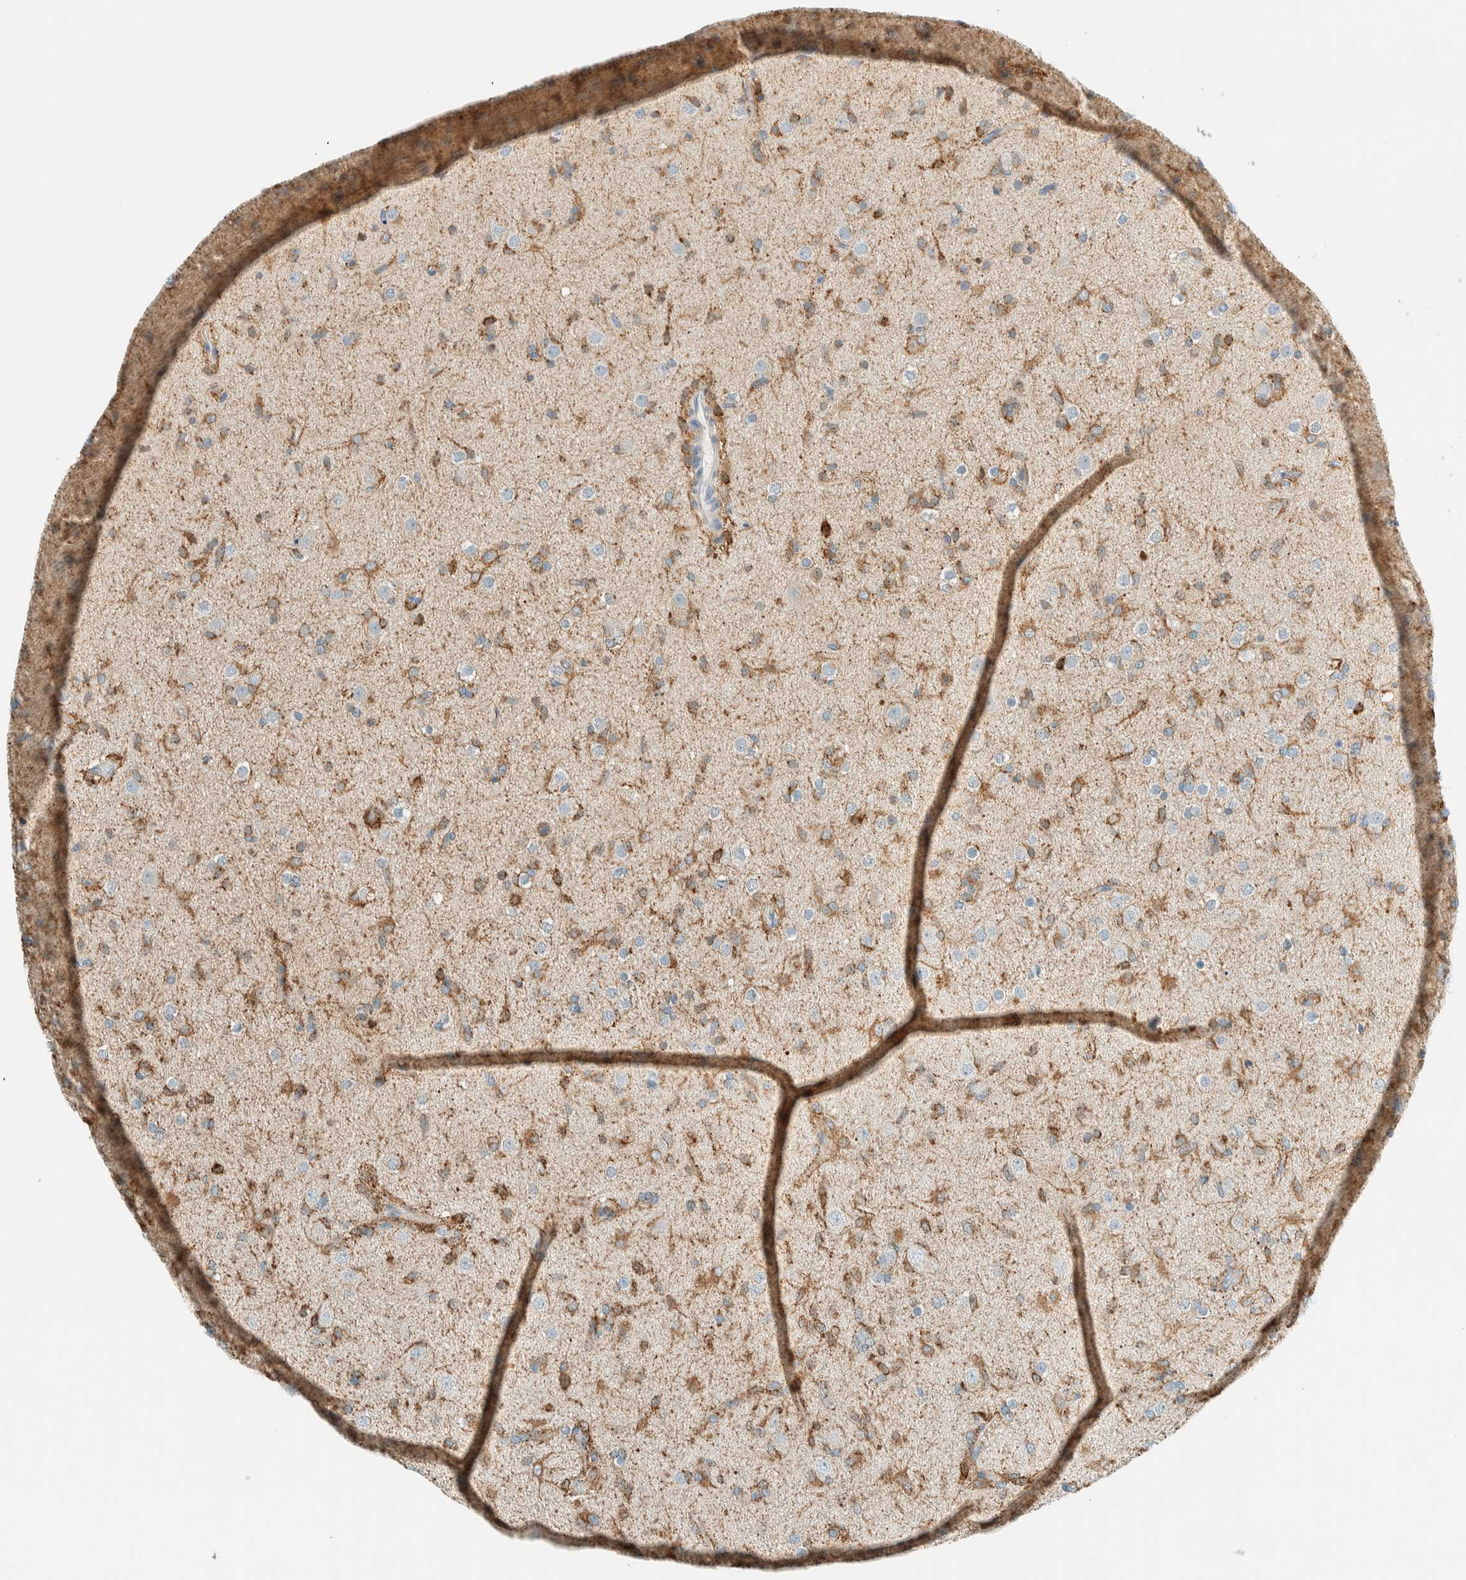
{"staining": {"intensity": "moderate", "quantity": ">75%", "location": "cytoplasmic/membranous"}, "tissue": "glioma", "cell_type": "Tumor cells", "image_type": "cancer", "snomed": [{"axis": "morphology", "description": "Glioma, malignant, Low grade"}, {"axis": "topography", "description": "Brain"}], "caption": "The immunohistochemical stain labels moderate cytoplasmic/membranous expression in tumor cells of glioma tissue.", "gene": "ALDH7A1", "patient": {"sex": "male", "age": 65}}